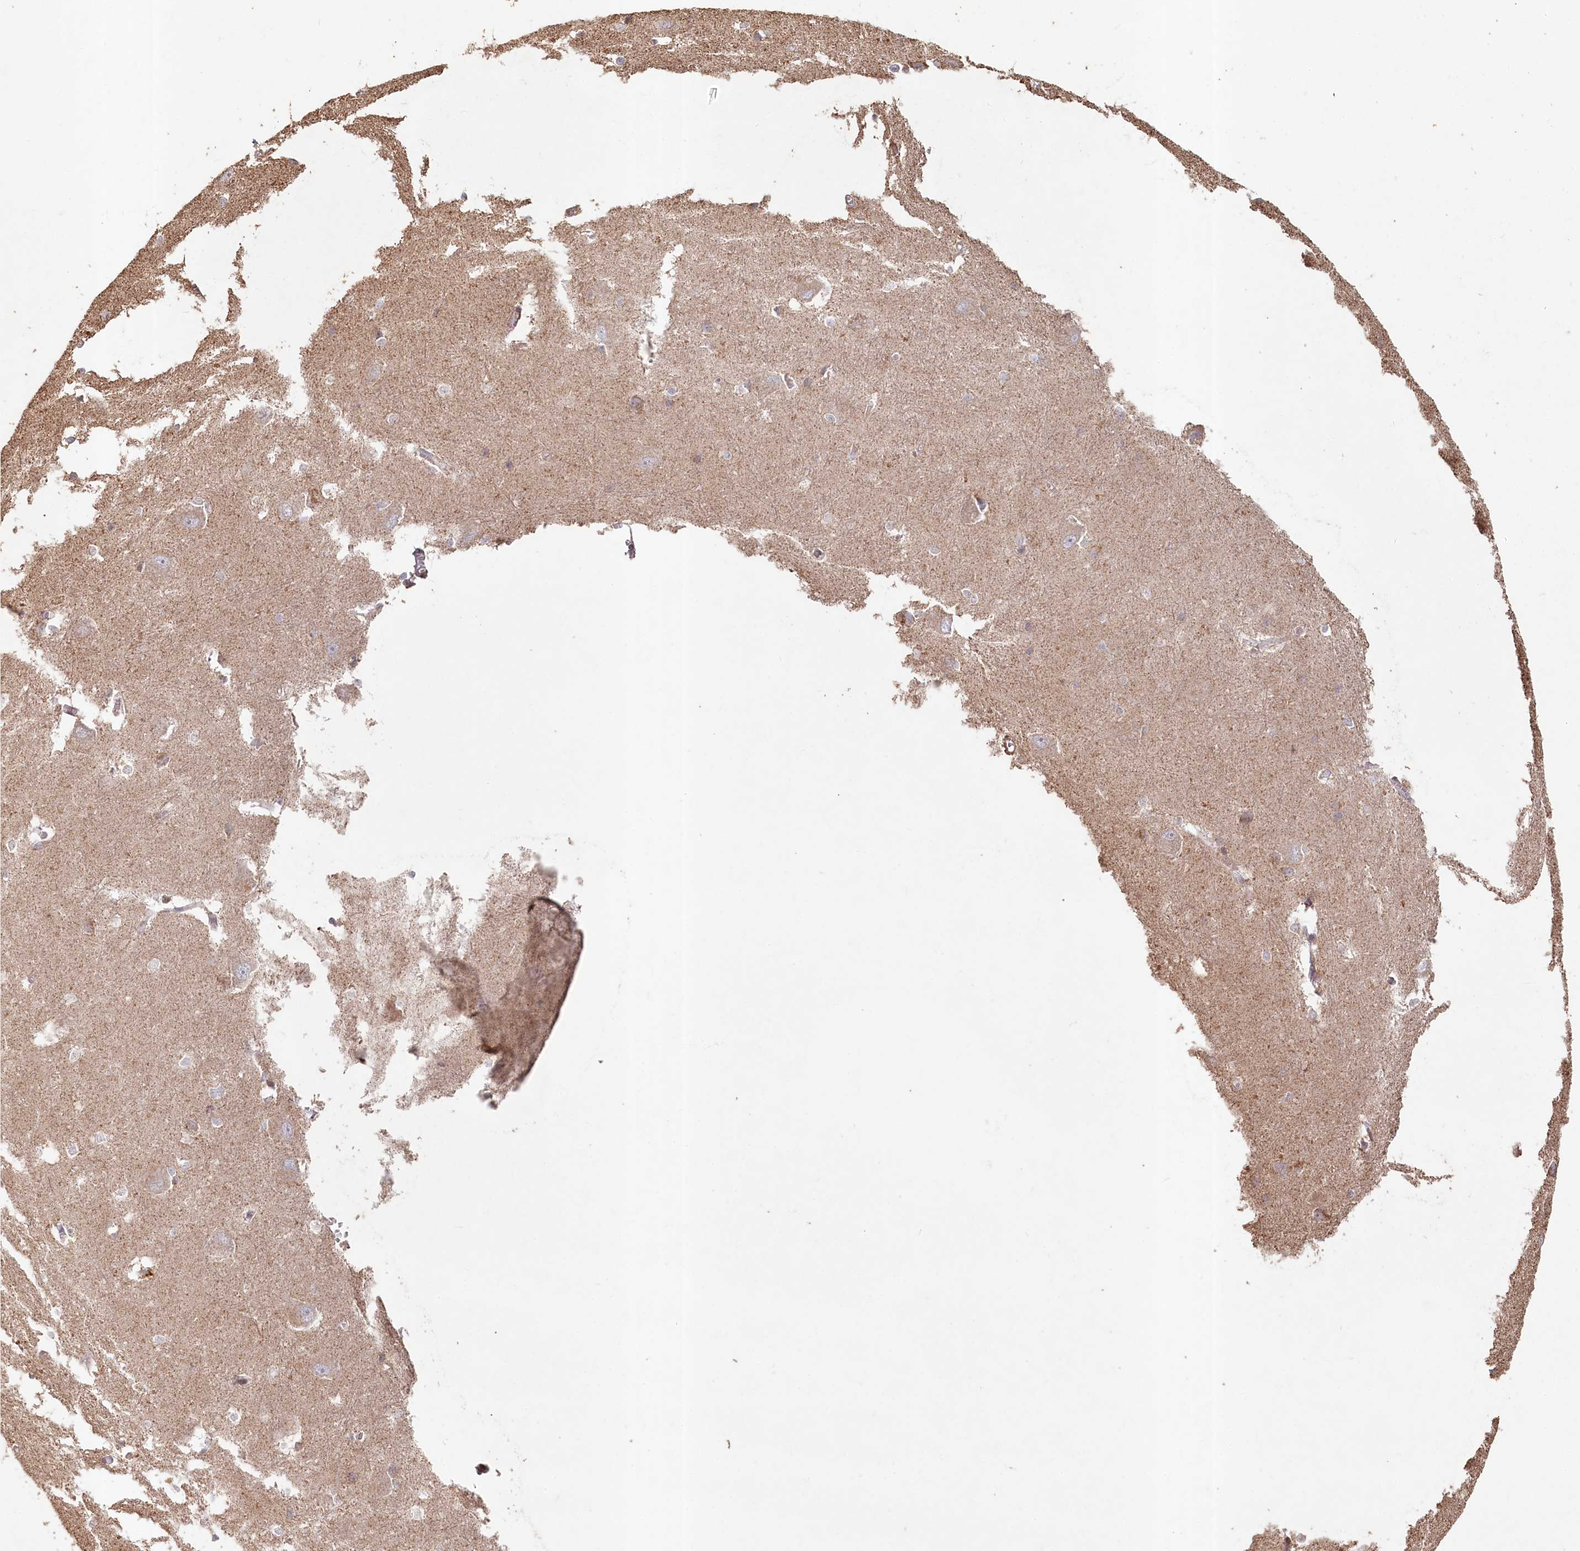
{"staining": {"intensity": "weak", "quantity": "<25%", "location": "cytoplasmic/membranous"}, "tissue": "caudate", "cell_type": "Glial cells", "image_type": "normal", "snomed": [{"axis": "morphology", "description": "Normal tissue, NOS"}, {"axis": "topography", "description": "Lateral ventricle wall"}], "caption": "Immunohistochemistry image of normal caudate: human caudate stained with DAB (3,3'-diaminobenzidine) displays no significant protein staining in glial cells.", "gene": "HAL", "patient": {"sex": "male", "age": 37}}